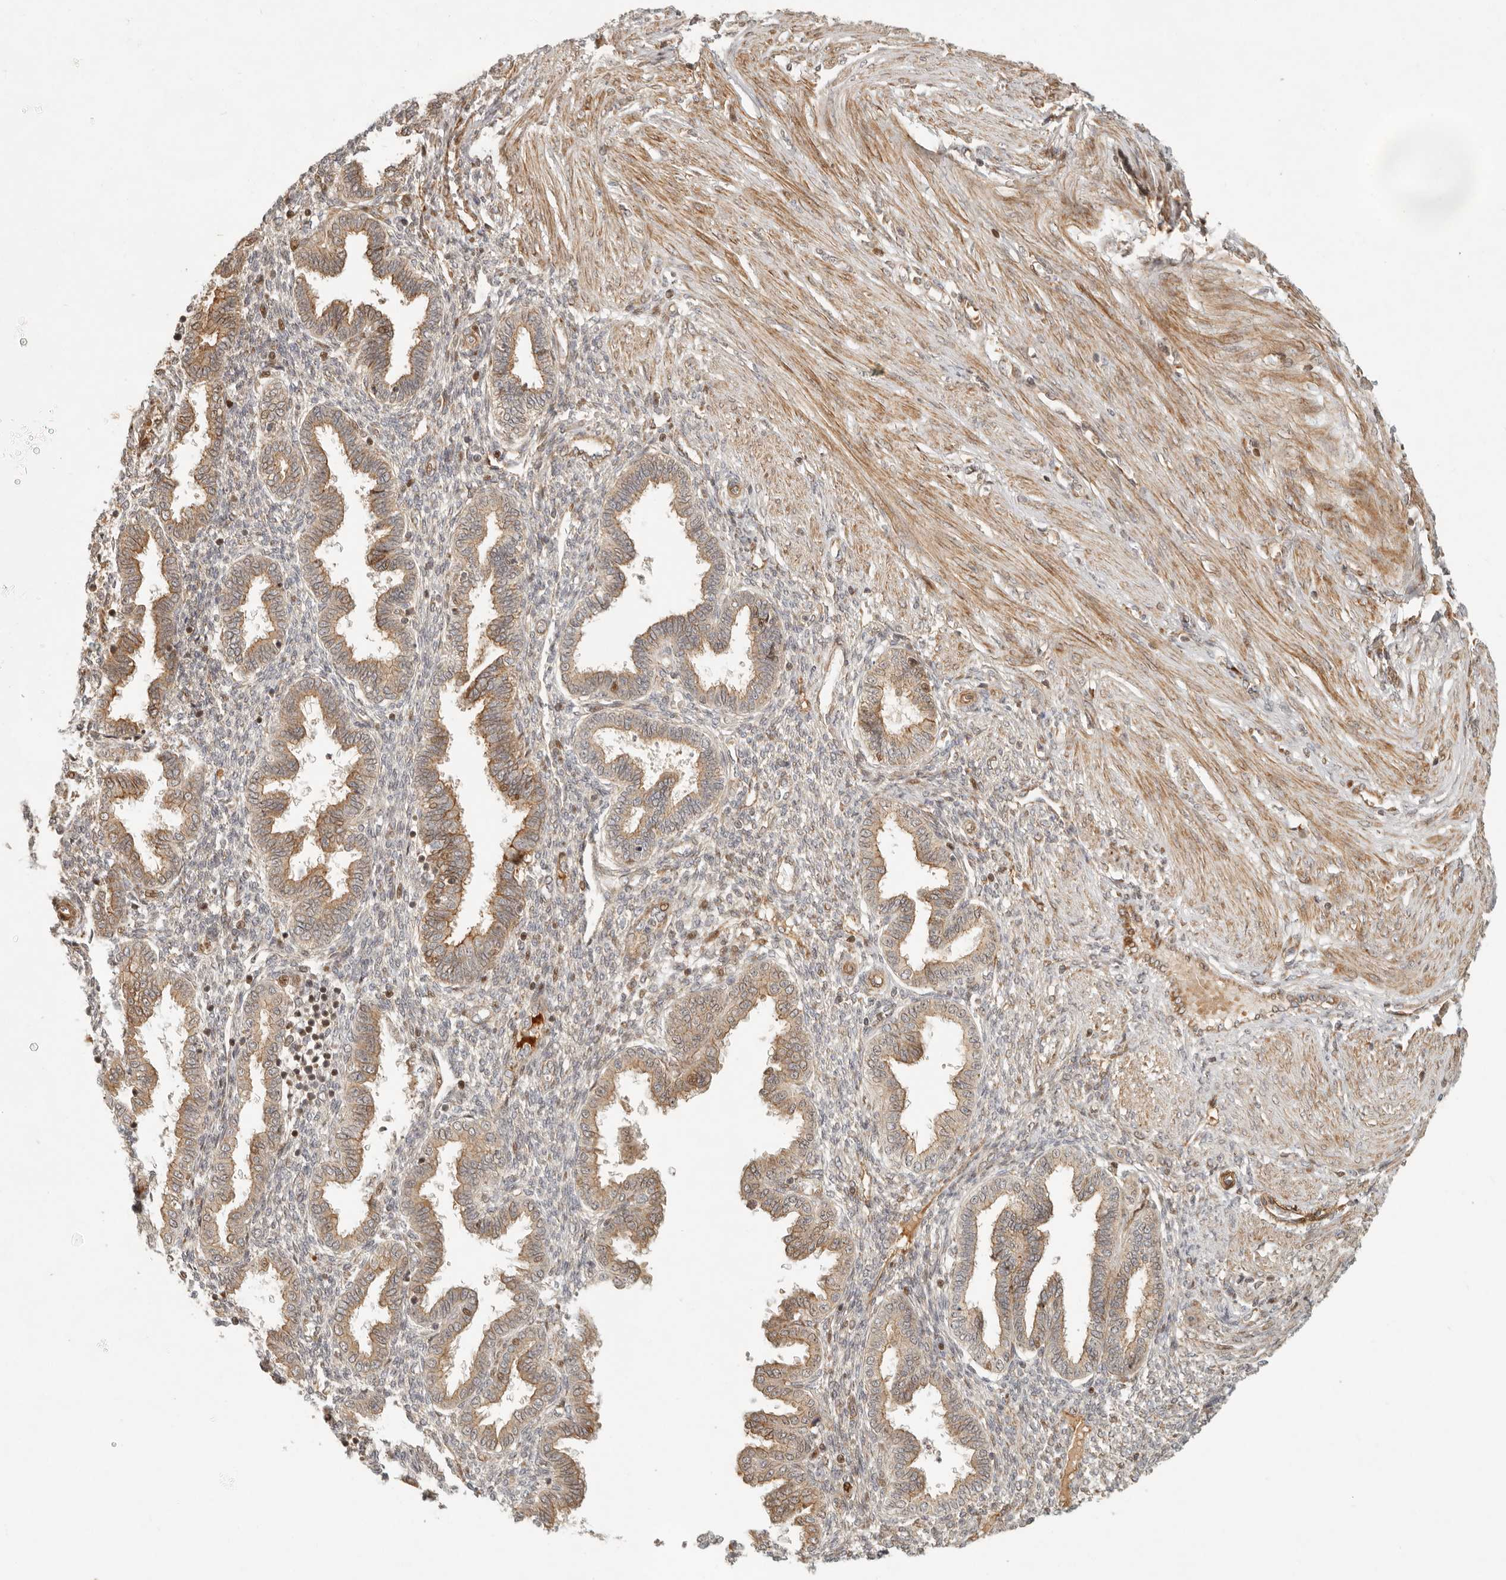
{"staining": {"intensity": "weak", "quantity": "<25%", "location": "nuclear"}, "tissue": "endometrium", "cell_type": "Cells in endometrial stroma", "image_type": "normal", "snomed": [{"axis": "morphology", "description": "Normal tissue, NOS"}, {"axis": "topography", "description": "Endometrium"}], "caption": "Photomicrograph shows no significant protein expression in cells in endometrial stroma of benign endometrium.", "gene": "KLHL38", "patient": {"sex": "female", "age": 33}}